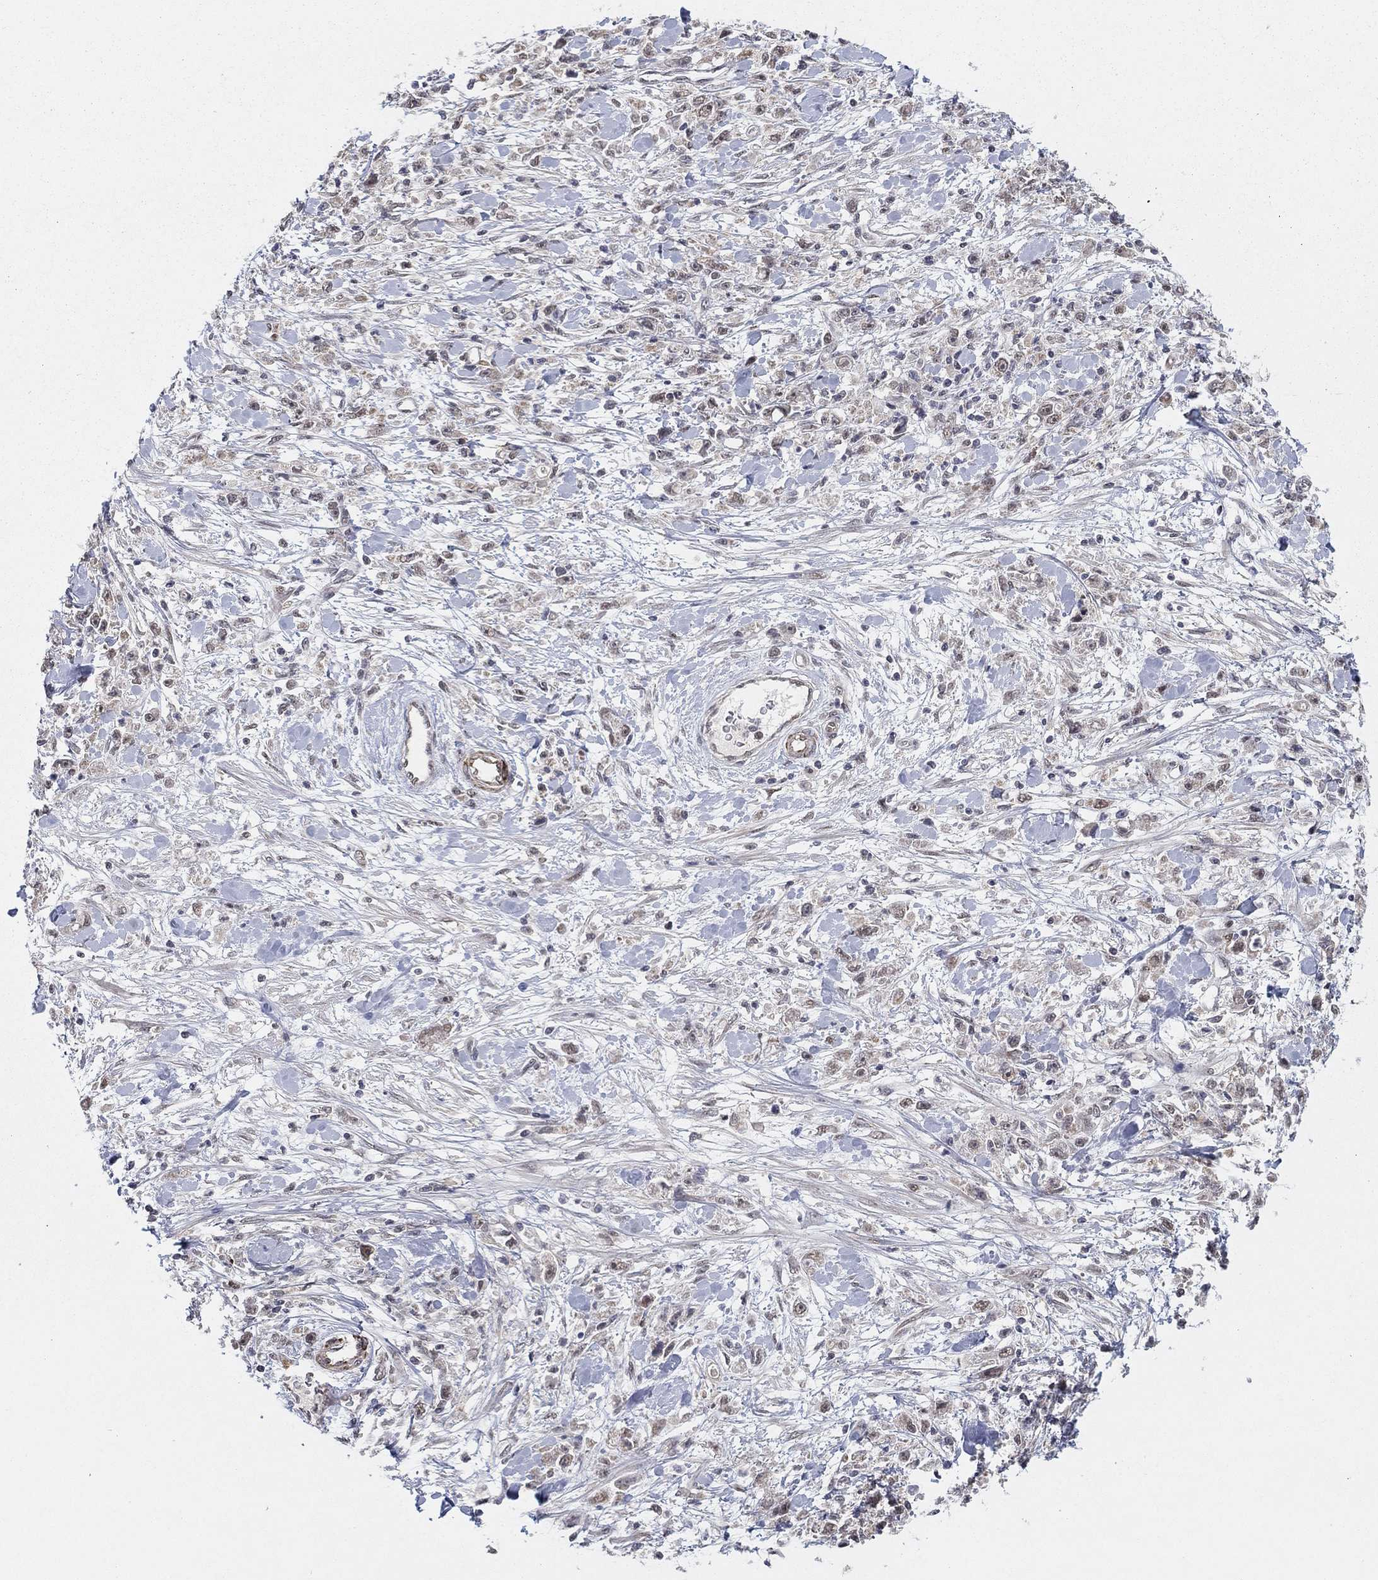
{"staining": {"intensity": "moderate", "quantity": "<25%", "location": "cytoplasmic/membranous"}, "tissue": "stomach cancer", "cell_type": "Tumor cells", "image_type": "cancer", "snomed": [{"axis": "morphology", "description": "Adenocarcinoma, NOS"}, {"axis": "topography", "description": "Stomach"}], "caption": "Stomach cancer was stained to show a protein in brown. There is low levels of moderate cytoplasmic/membranous staining in about <25% of tumor cells.", "gene": "ZNF395", "patient": {"sex": "female", "age": 59}}